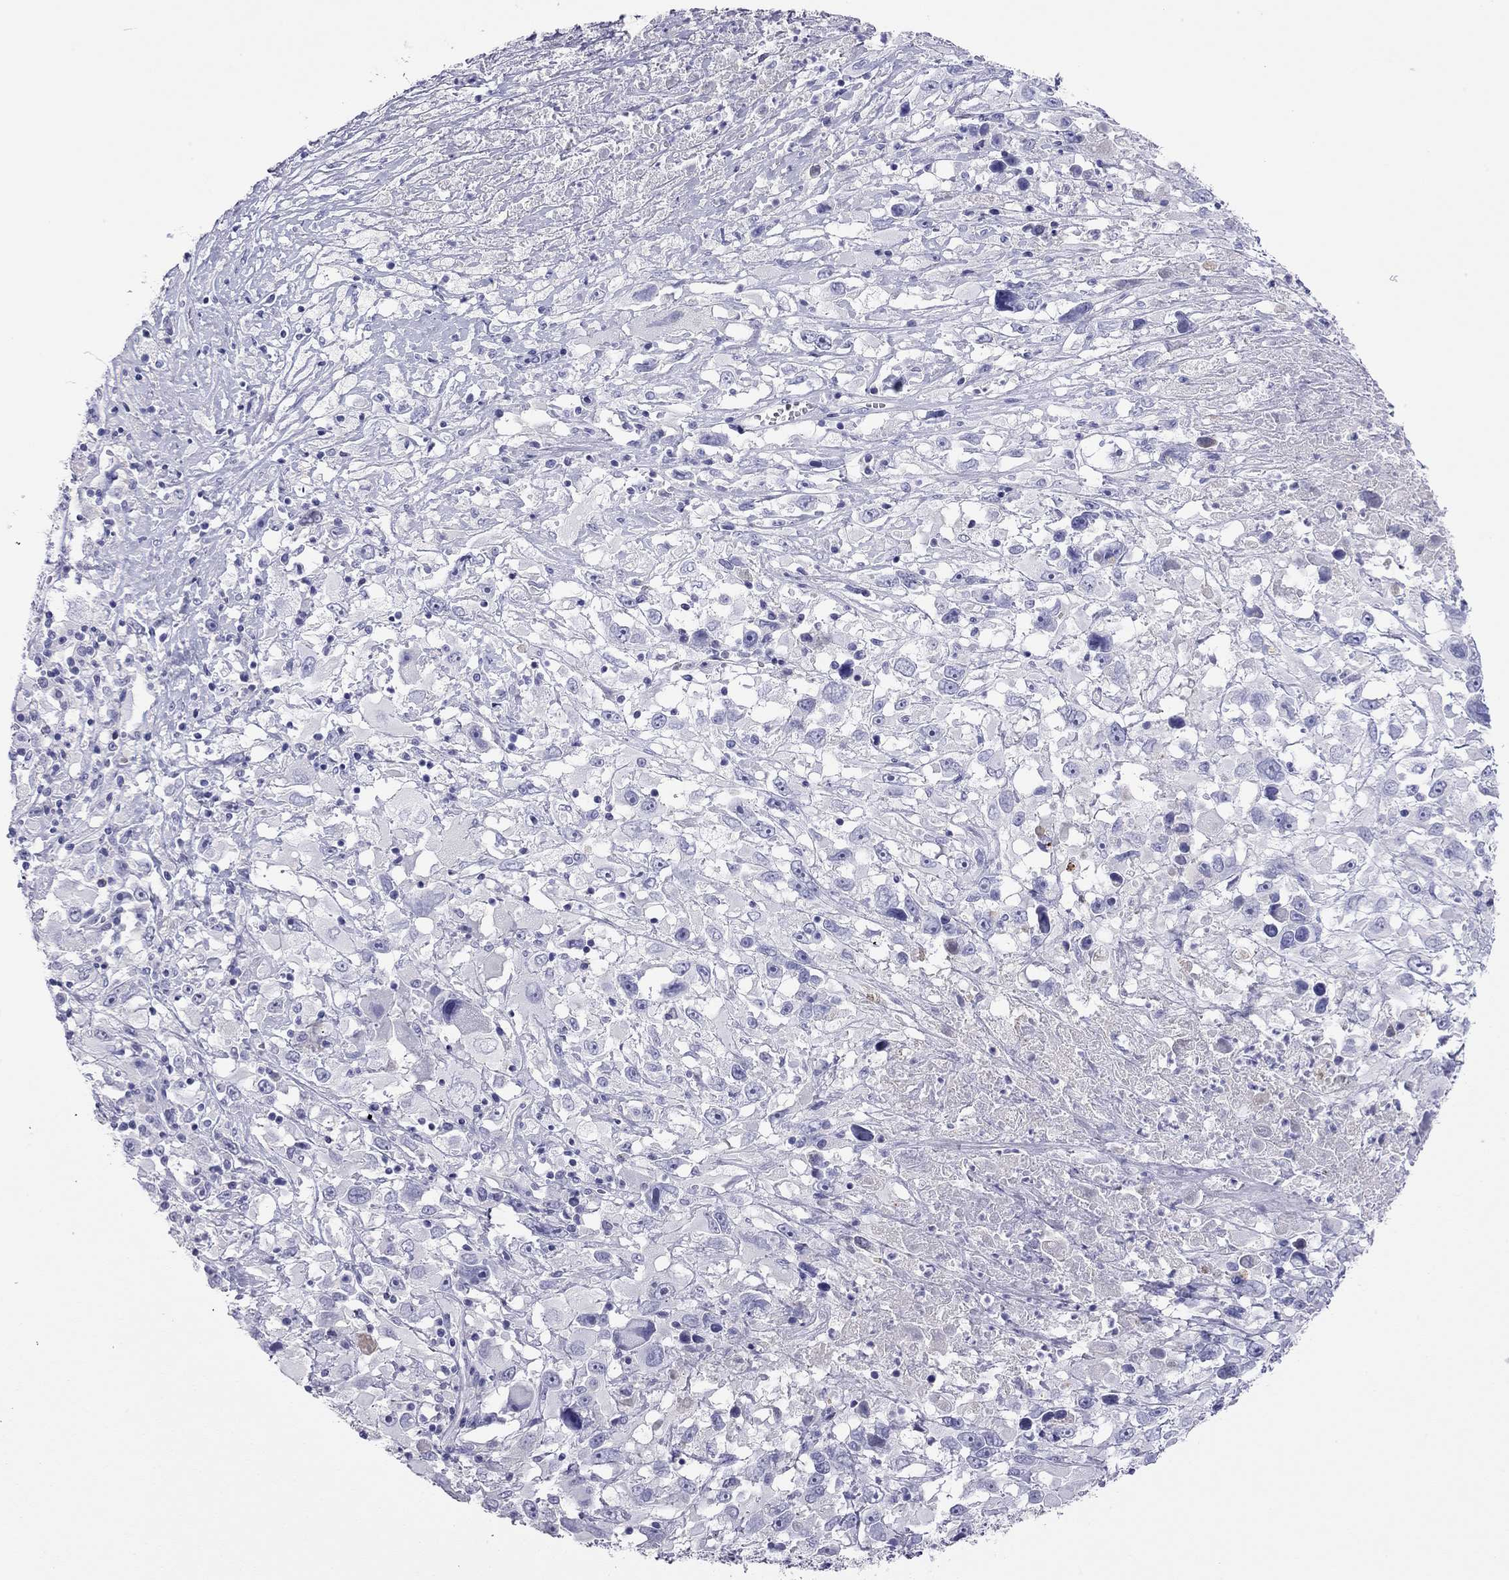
{"staining": {"intensity": "negative", "quantity": "none", "location": "none"}, "tissue": "melanoma", "cell_type": "Tumor cells", "image_type": "cancer", "snomed": [{"axis": "morphology", "description": "Malignant melanoma, Metastatic site"}, {"axis": "topography", "description": "Soft tissue"}], "caption": "Human malignant melanoma (metastatic site) stained for a protein using immunohistochemistry (IHC) demonstrates no staining in tumor cells.", "gene": "ODF4", "patient": {"sex": "male", "age": 50}}